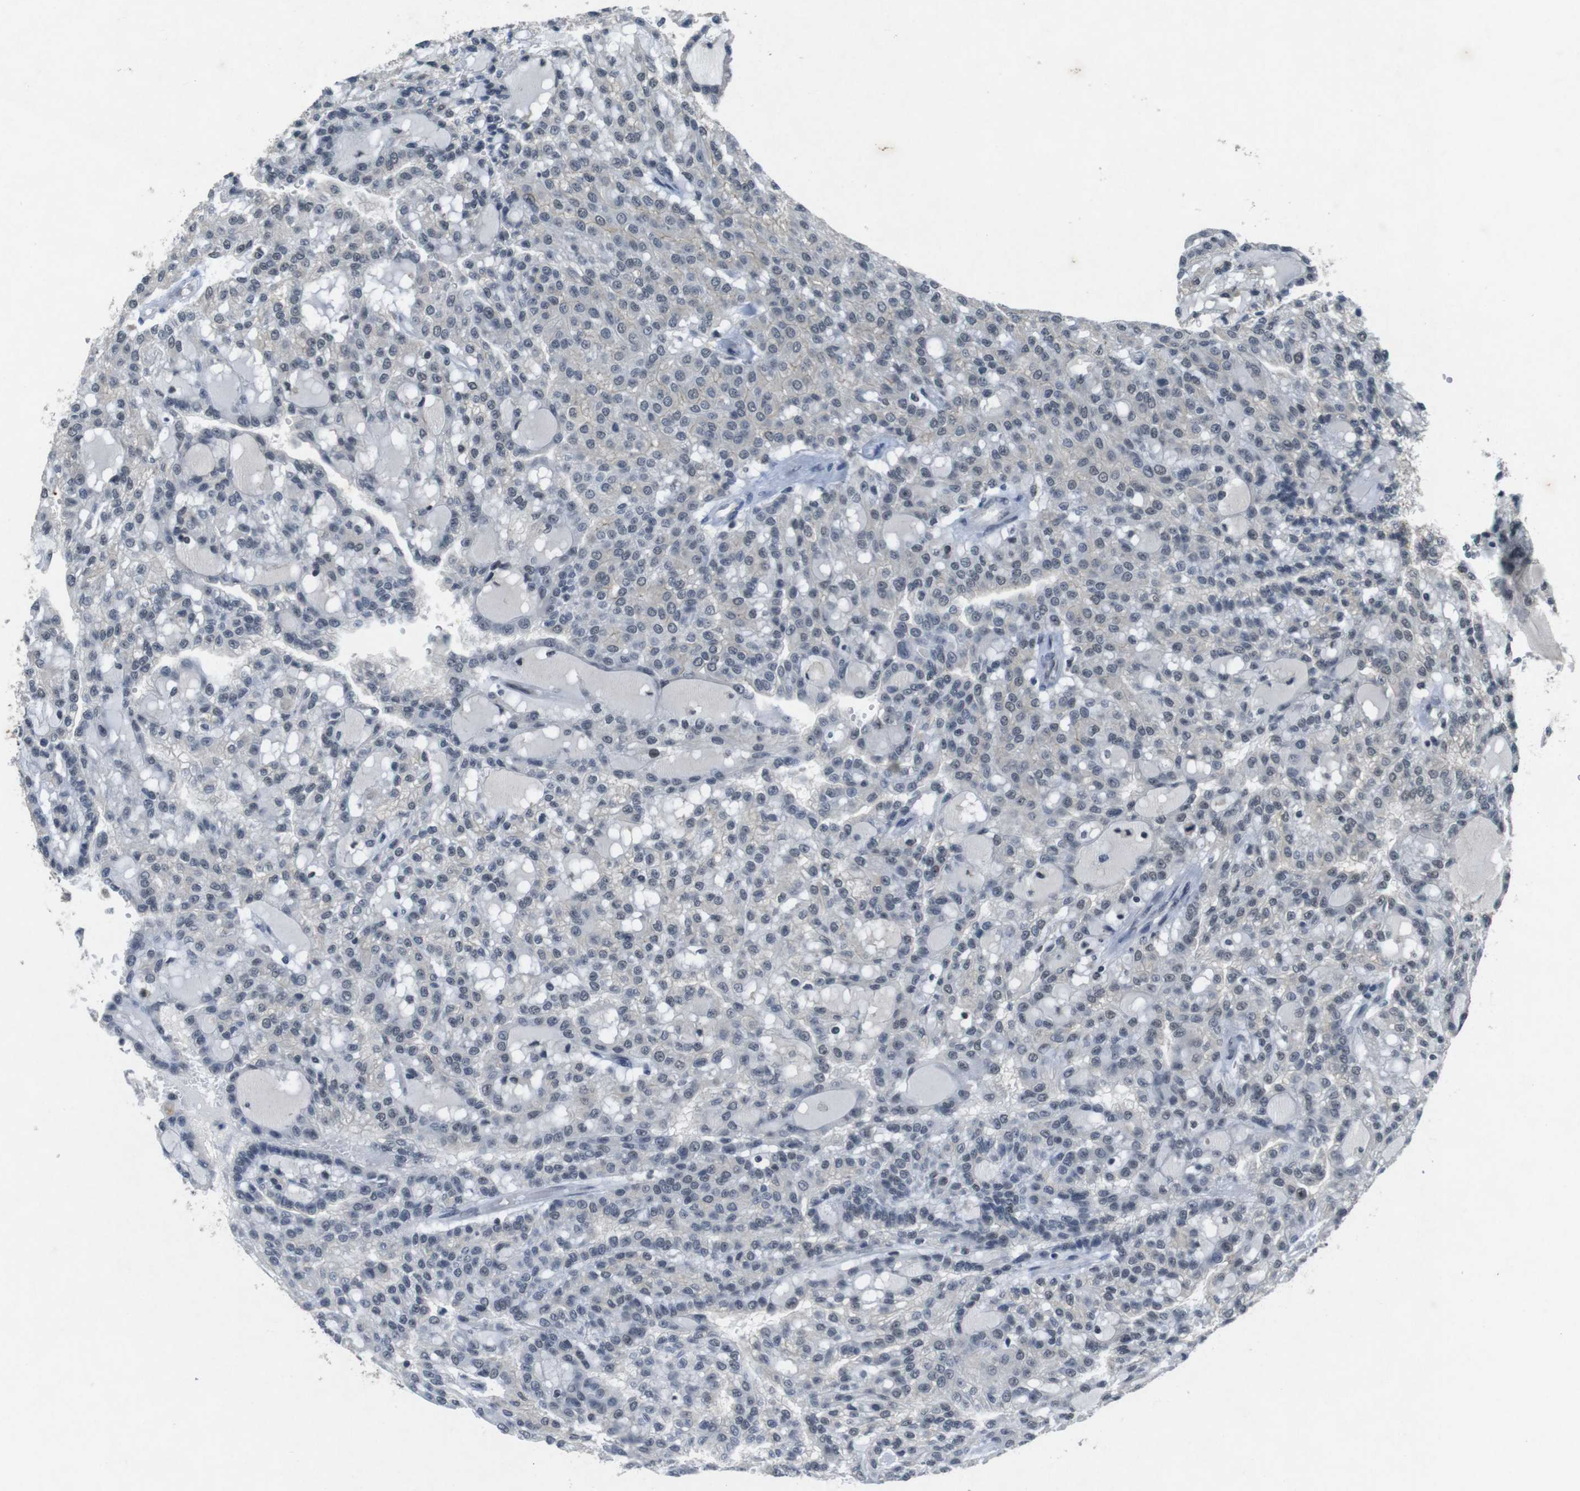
{"staining": {"intensity": "negative", "quantity": "none", "location": "none"}, "tissue": "renal cancer", "cell_type": "Tumor cells", "image_type": "cancer", "snomed": [{"axis": "morphology", "description": "Adenocarcinoma, NOS"}, {"axis": "topography", "description": "Kidney"}], "caption": "This is an immunohistochemistry (IHC) micrograph of human renal cancer. There is no positivity in tumor cells.", "gene": "USP7", "patient": {"sex": "male", "age": 63}}